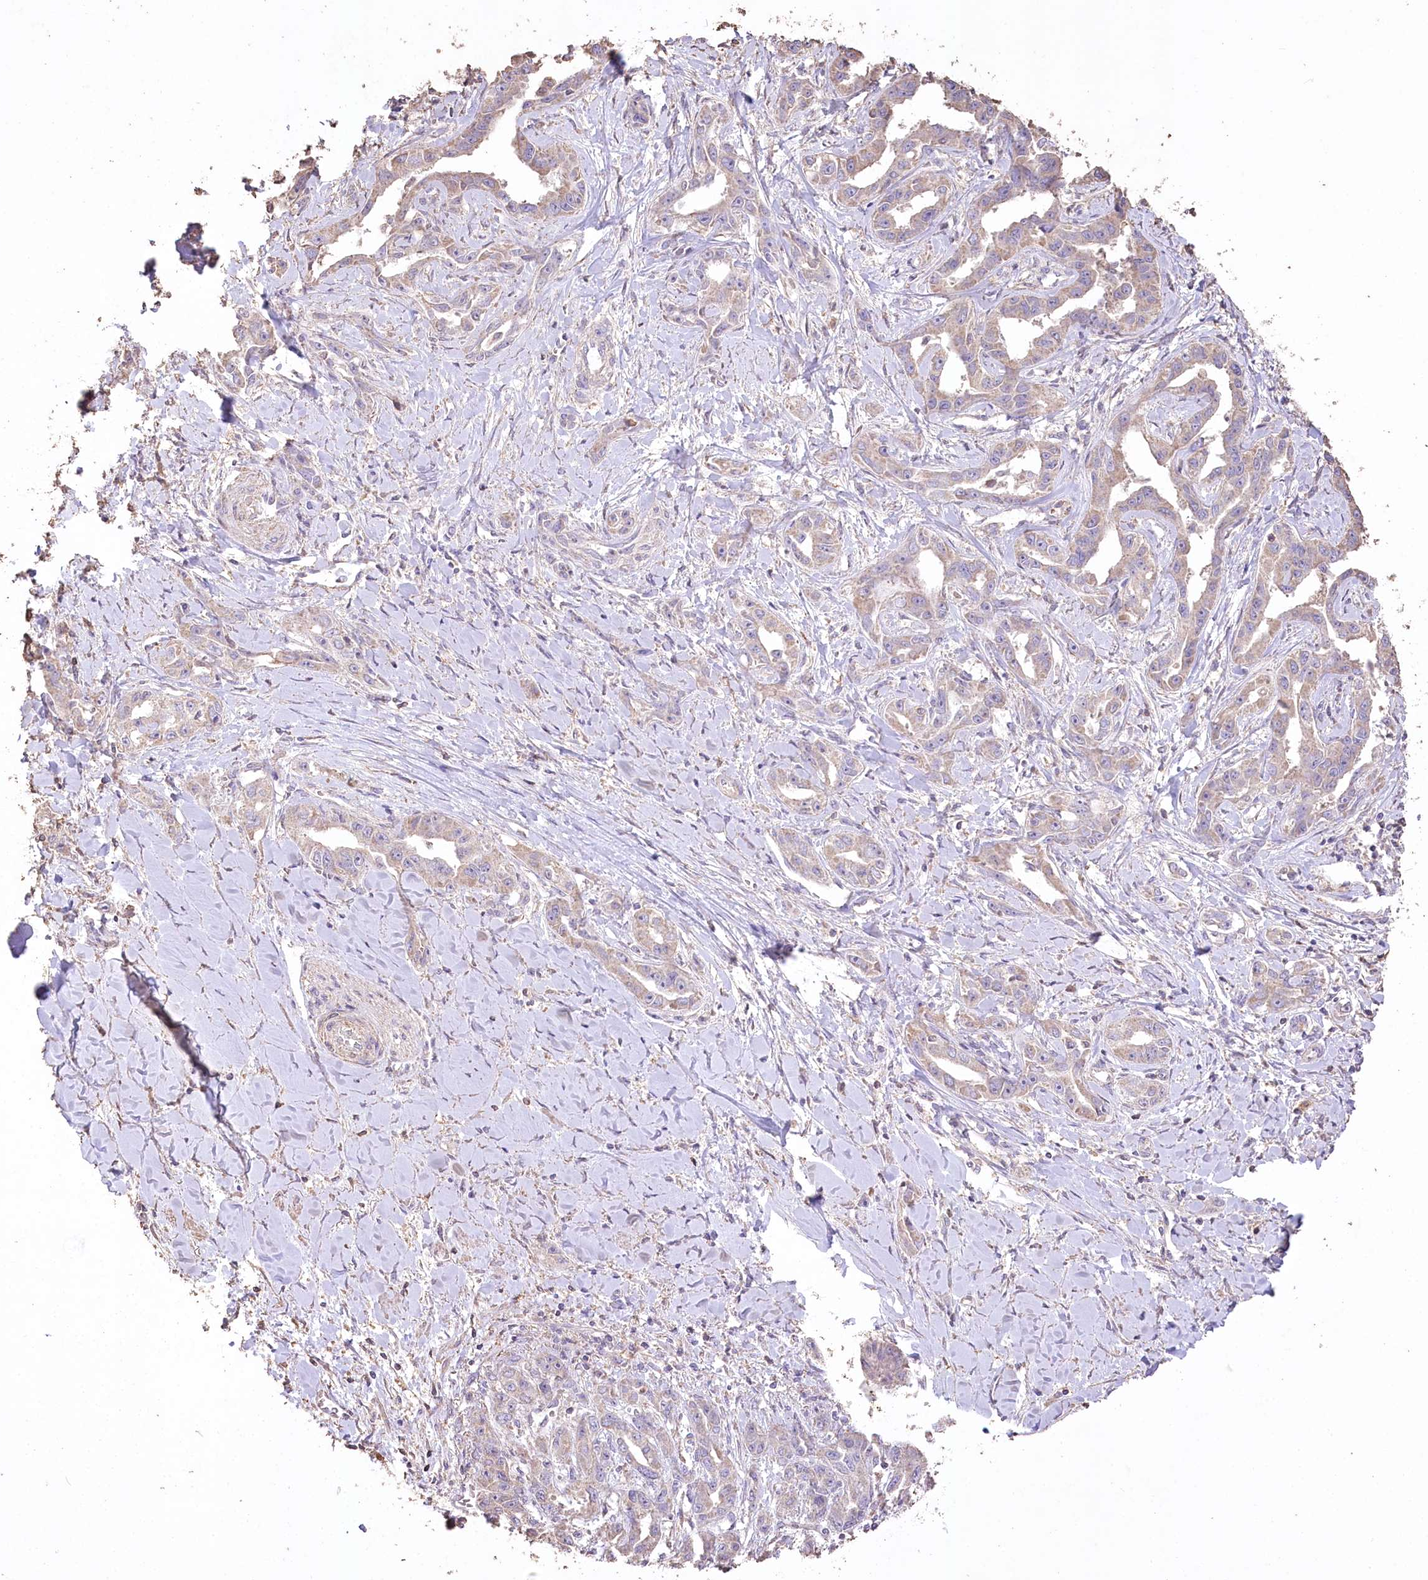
{"staining": {"intensity": "weak", "quantity": "25%-75%", "location": "cytoplasmic/membranous"}, "tissue": "liver cancer", "cell_type": "Tumor cells", "image_type": "cancer", "snomed": [{"axis": "morphology", "description": "Cholangiocarcinoma"}, {"axis": "topography", "description": "Liver"}], "caption": "The photomicrograph shows immunohistochemical staining of cholangiocarcinoma (liver). There is weak cytoplasmic/membranous staining is identified in approximately 25%-75% of tumor cells.", "gene": "IREB2", "patient": {"sex": "male", "age": 59}}